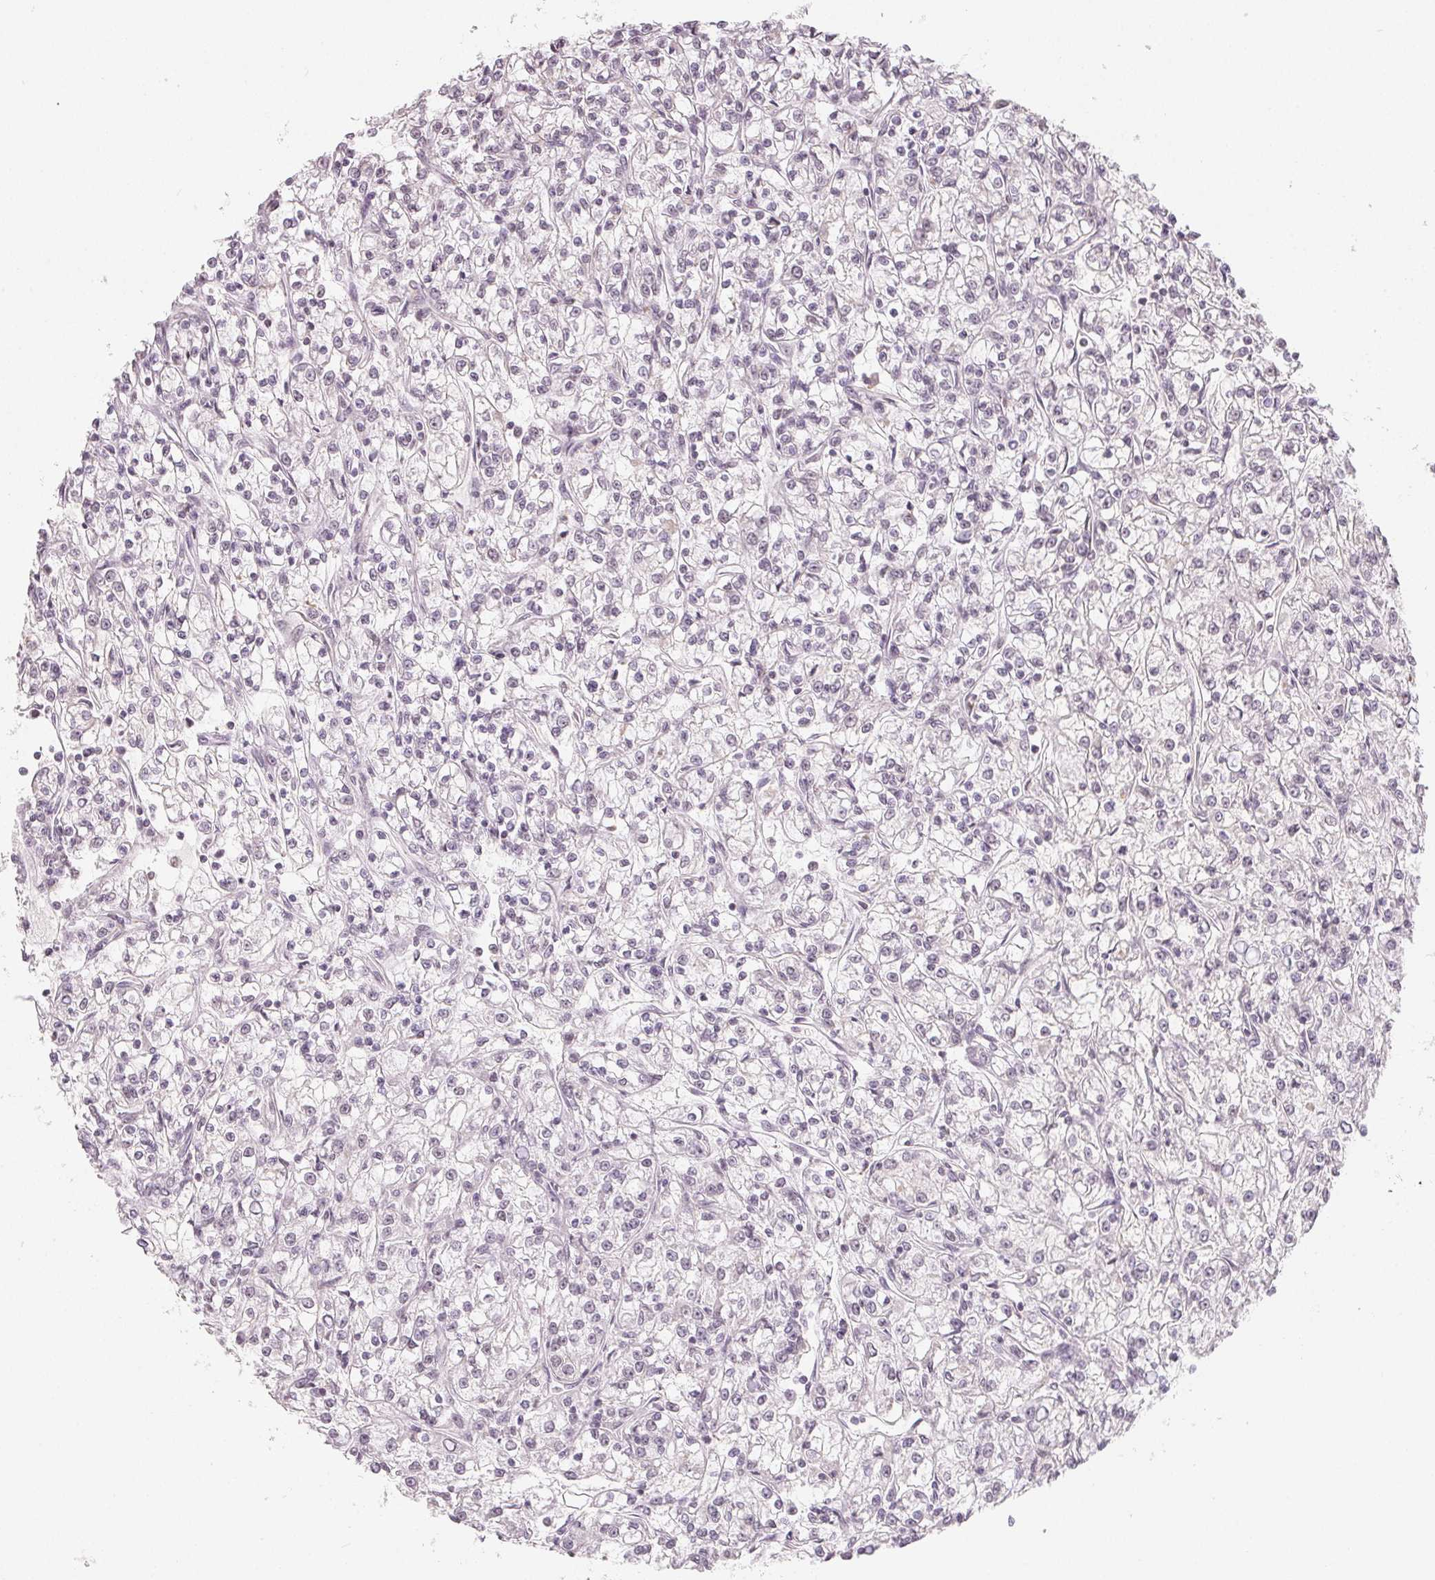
{"staining": {"intensity": "negative", "quantity": "none", "location": "none"}, "tissue": "renal cancer", "cell_type": "Tumor cells", "image_type": "cancer", "snomed": [{"axis": "morphology", "description": "Adenocarcinoma, NOS"}, {"axis": "topography", "description": "Kidney"}], "caption": "An image of human renal adenocarcinoma is negative for staining in tumor cells.", "gene": "NXF3", "patient": {"sex": "female", "age": 59}}